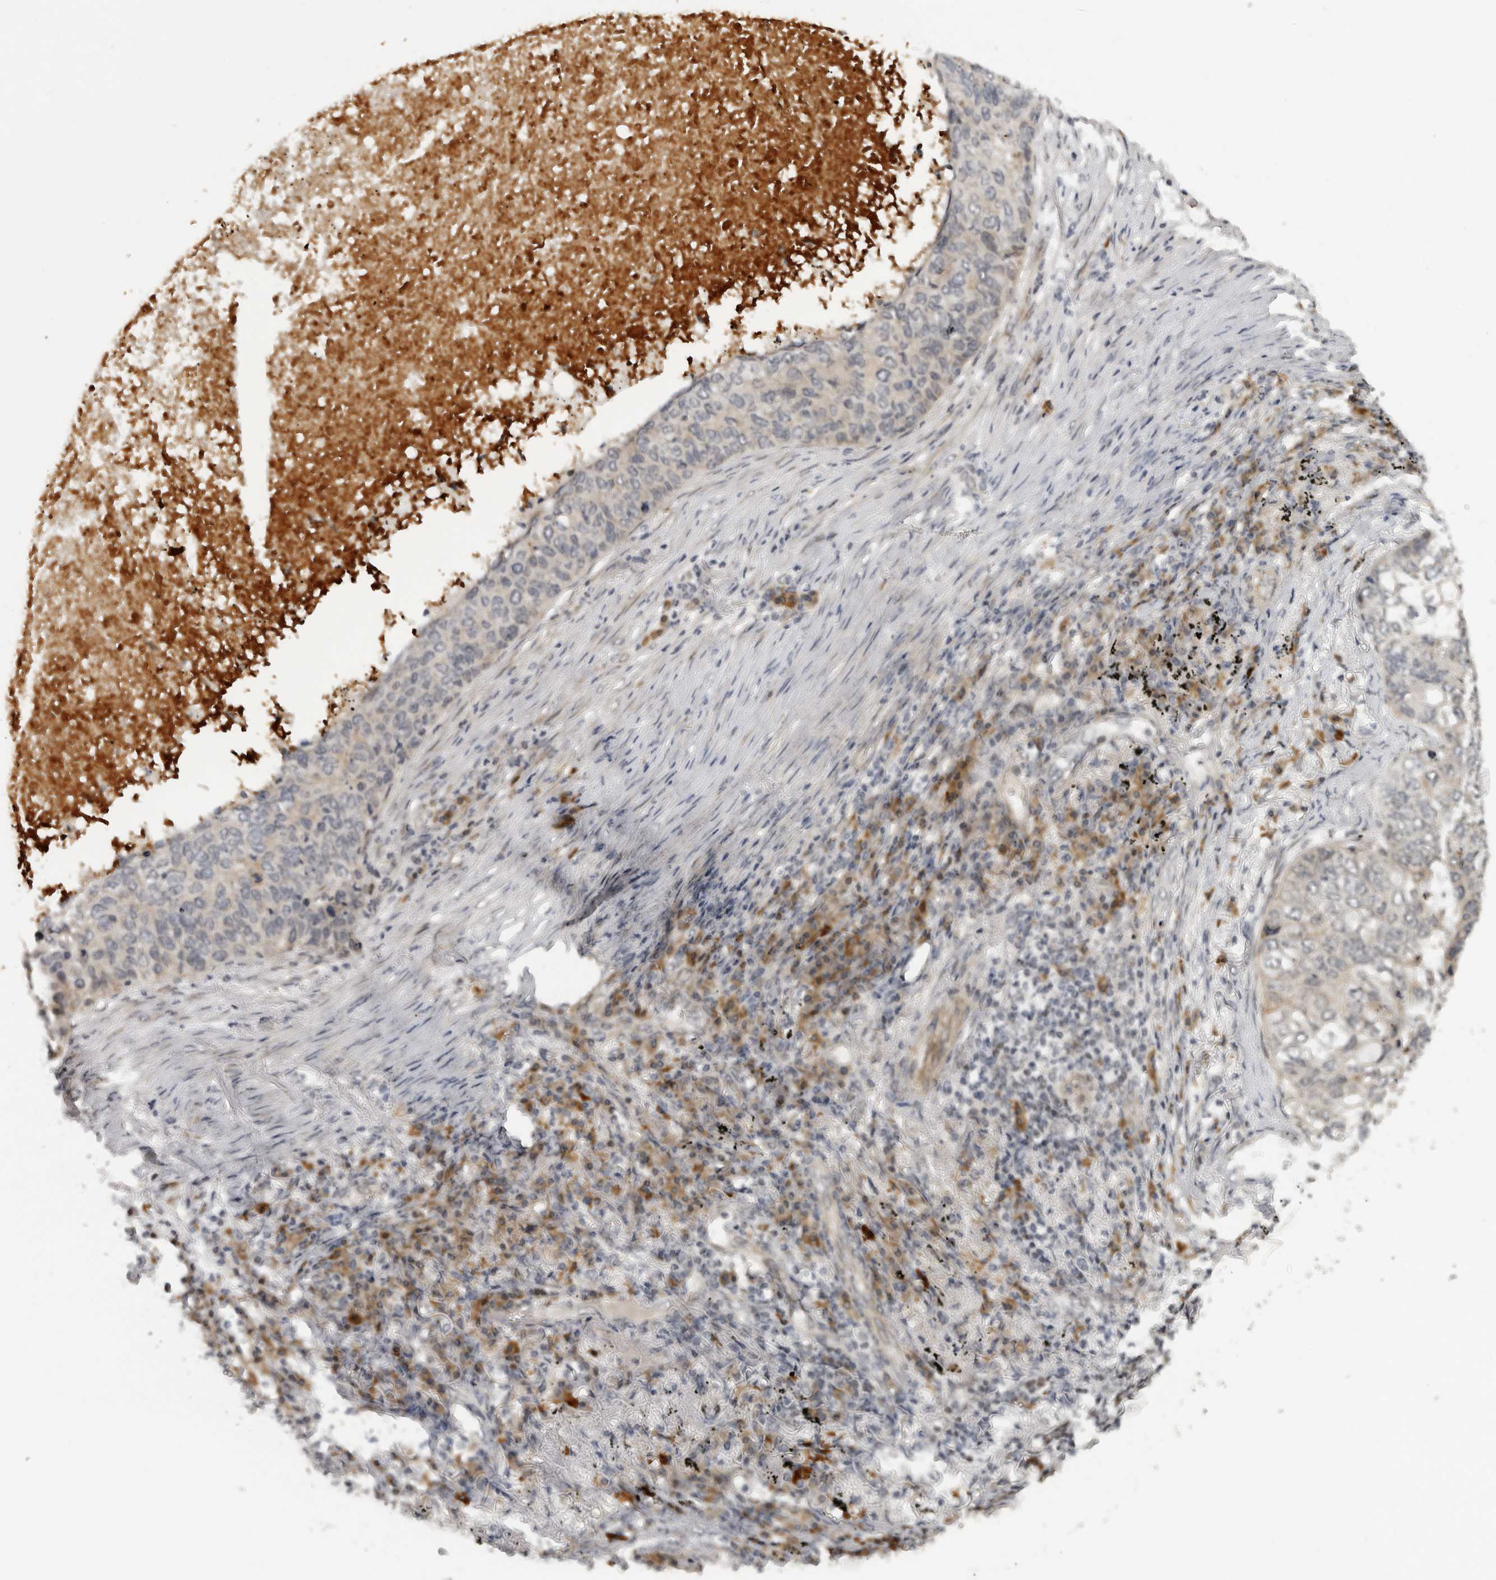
{"staining": {"intensity": "negative", "quantity": "none", "location": "none"}, "tissue": "lung cancer", "cell_type": "Tumor cells", "image_type": "cancer", "snomed": [{"axis": "morphology", "description": "Squamous cell carcinoma, NOS"}, {"axis": "topography", "description": "Lung"}], "caption": "Lung squamous cell carcinoma was stained to show a protein in brown. There is no significant positivity in tumor cells.", "gene": "ALPK2", "patient": {"sex": "female", "age": 63}}